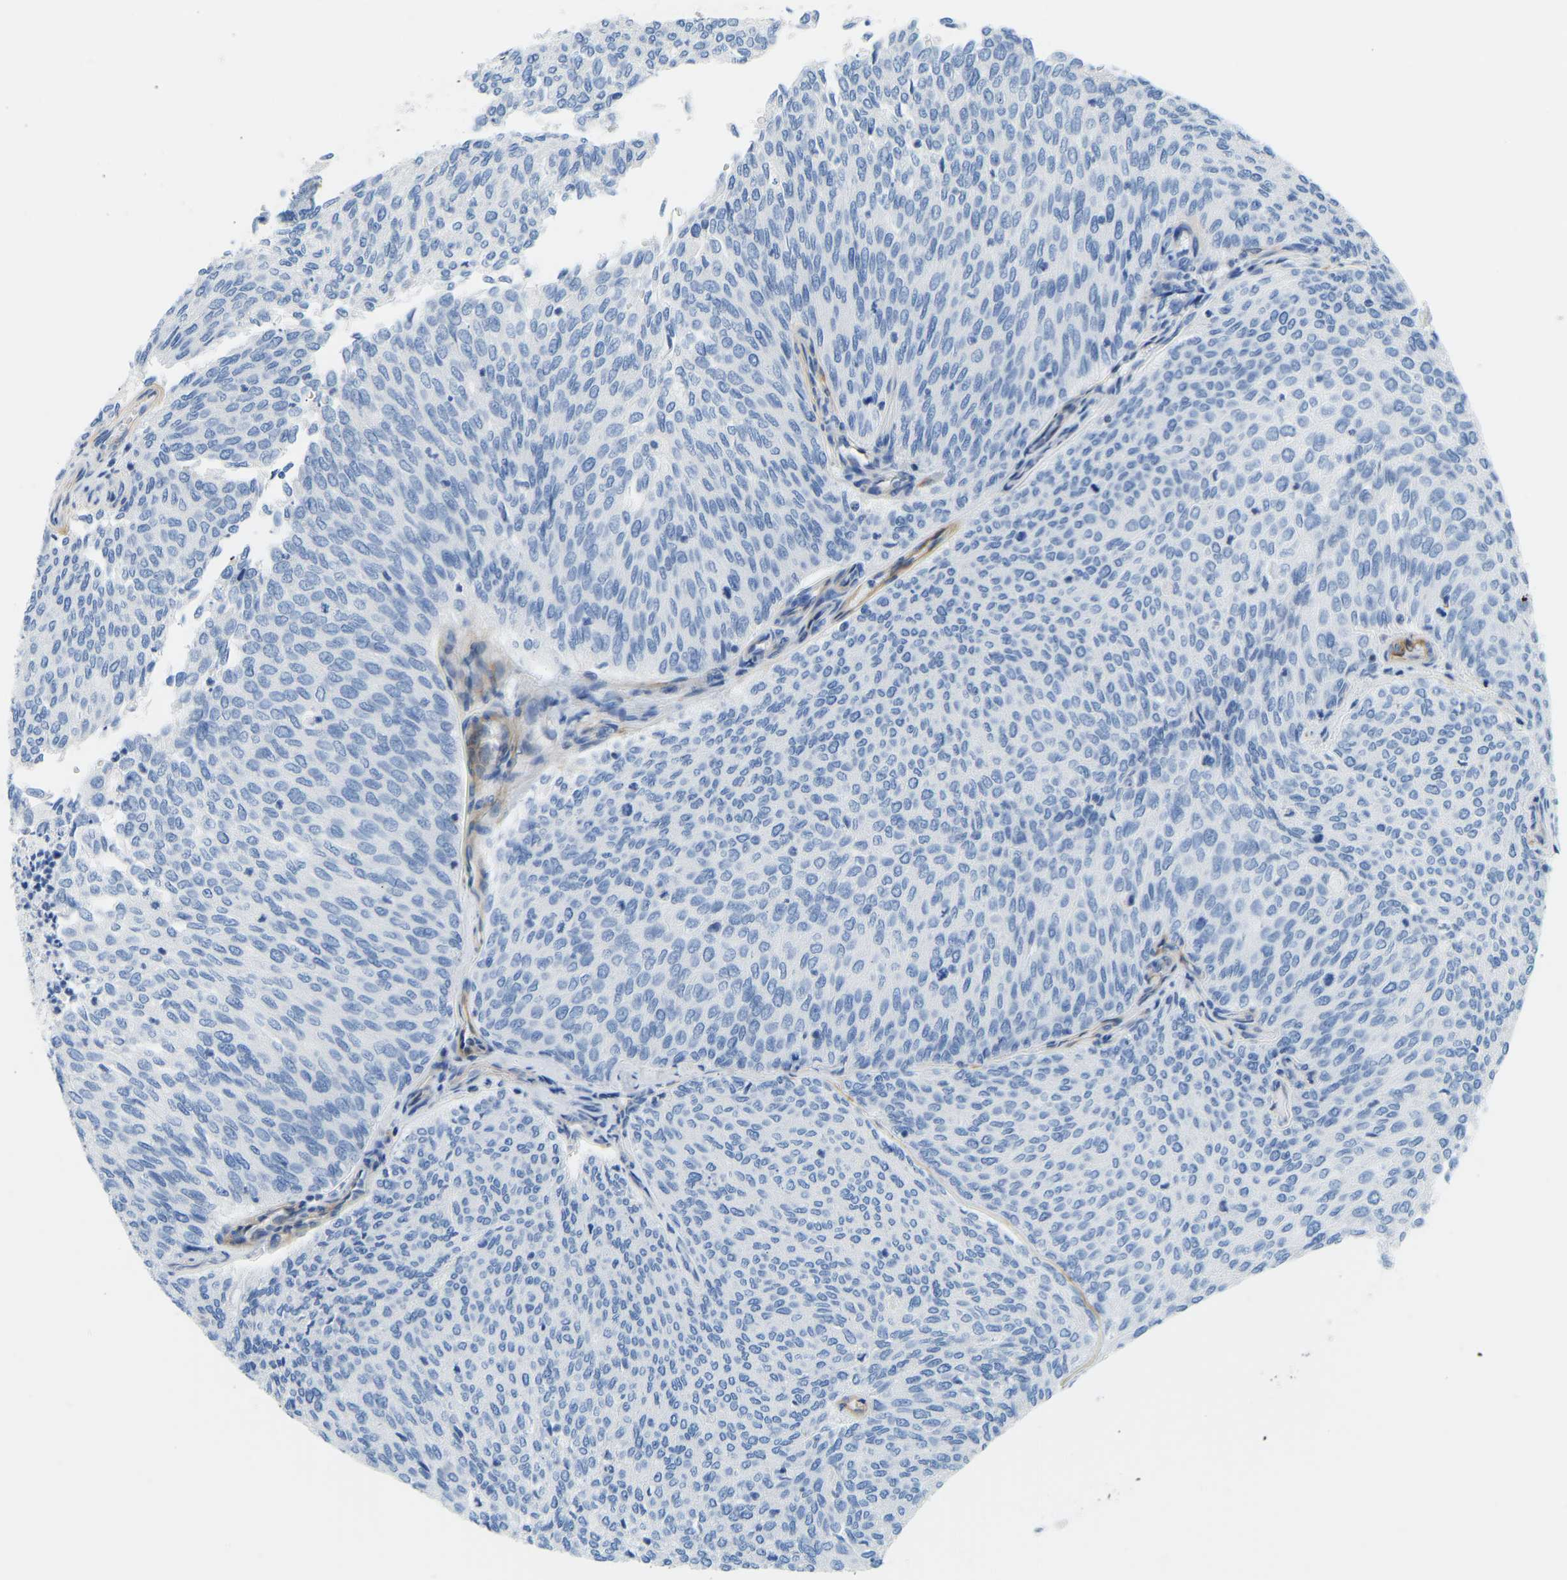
{"staining": {"intensity": "negative", "quantity": "none", "location": "none"}, "tissue": "urothelial cancer", "cell_type": "Tumor cells", "image_type": "cancer", "snomed": [{"axis": "morphology", "description": "Urothelial carcinoma, Low grade"}, {"axis": "topography", "description": "Urinary bladder"}], "caption": "Human urothelial carcinoma (low-grade) stained for a protein using IHC shows no expression in tumor cells.", "gene": "COL15A1", "patient": {"sex": "female", "age": 79}}